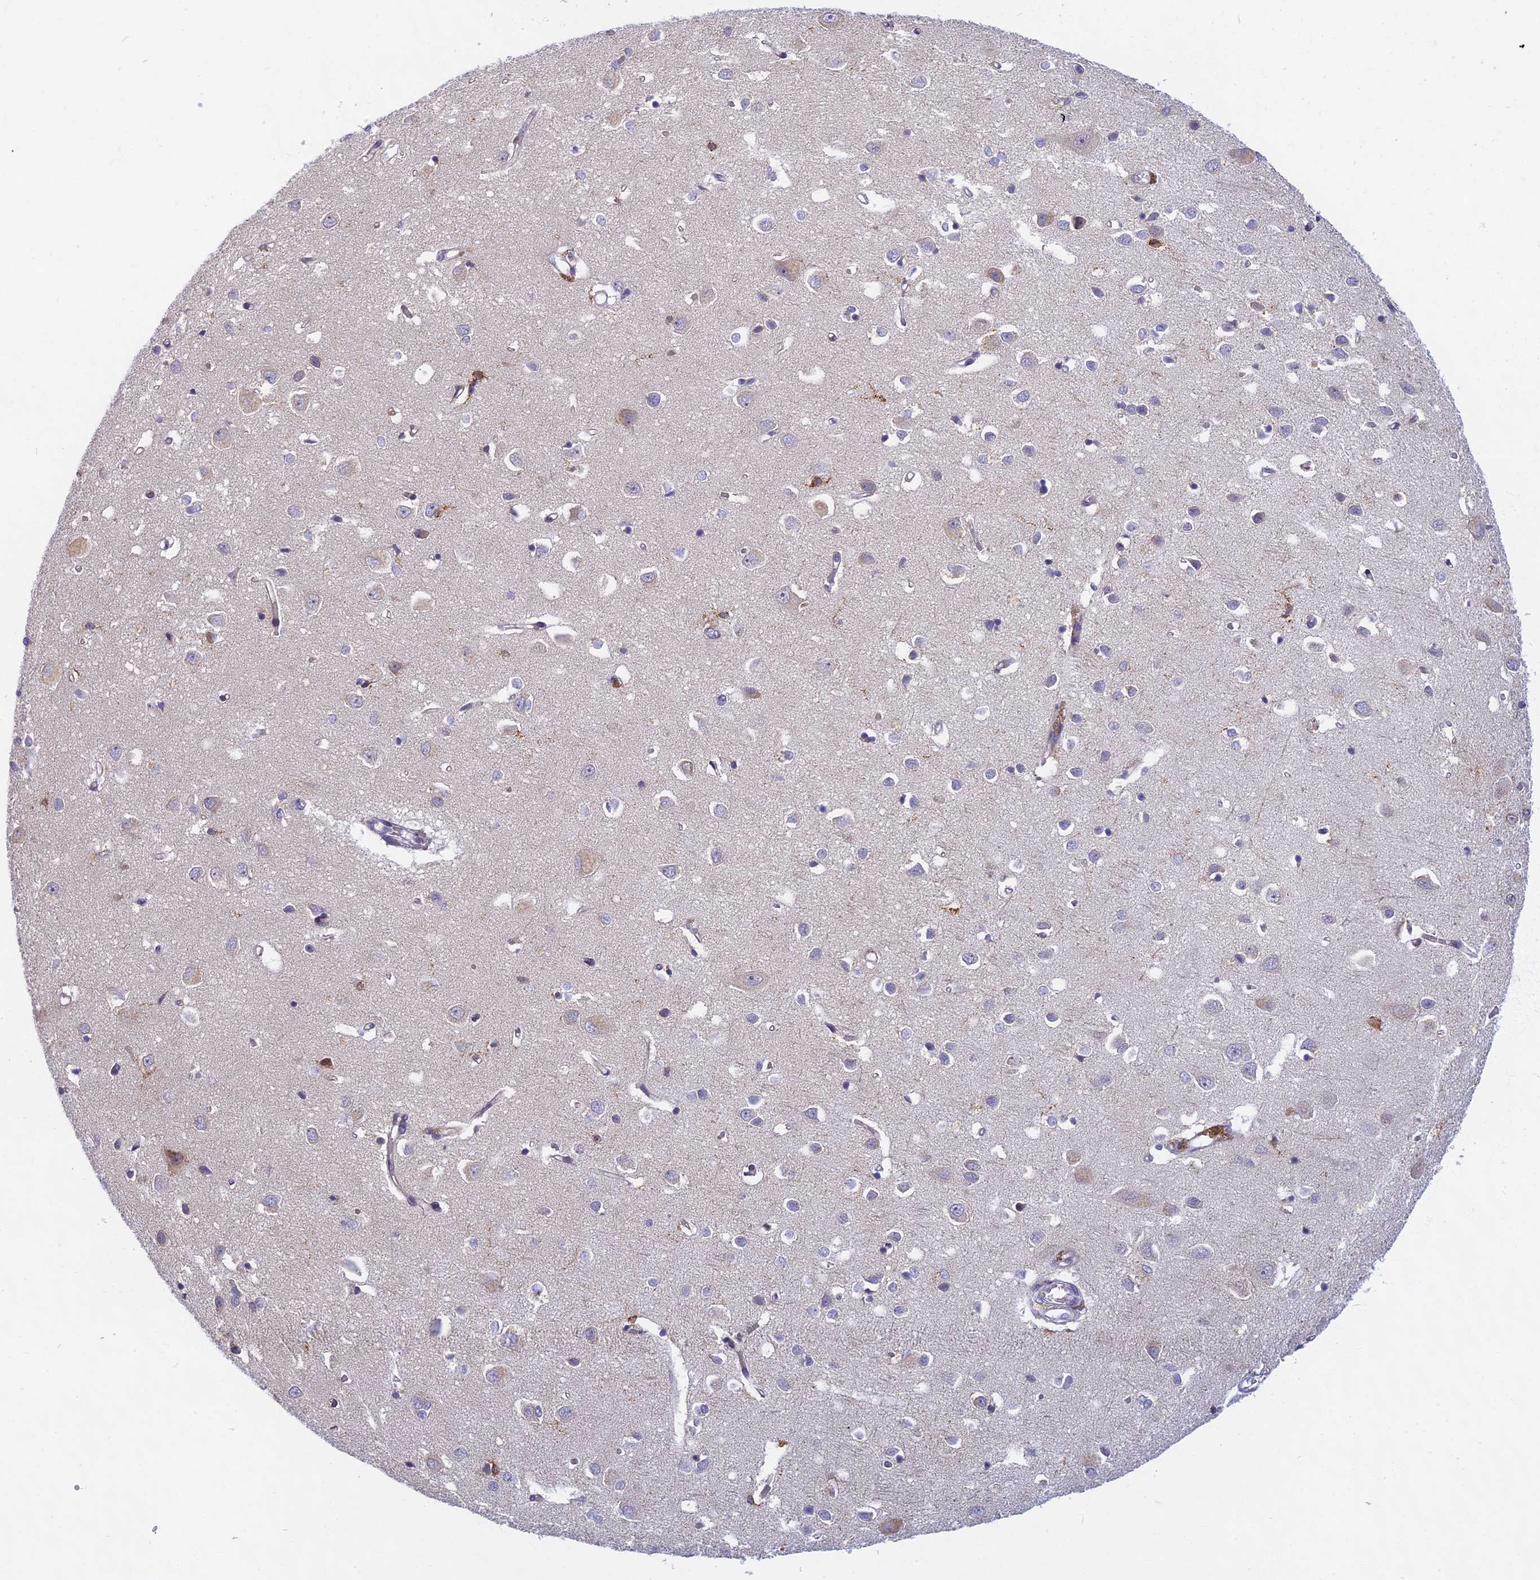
{"staining": {"intensity": "negative", "quantity": "none", "location": "none"}, "tissue": "cerebral cortex", "cell_type": "Endothelial cells", "image_type": "normal", "snomed": [{"axis": "morphology", "description": "Normal tissue, NOS"}, {"axis": "topography", "description": "Cerebral cortex"}], "caption": "A high-resolution micrograph shows immunohistochemistry (IHC) staining of normal cerebral cortex, which shows no significant staining in endothelial cells.", "gene": "DDX51", "patient": {"sex": "female", "age": 64}}